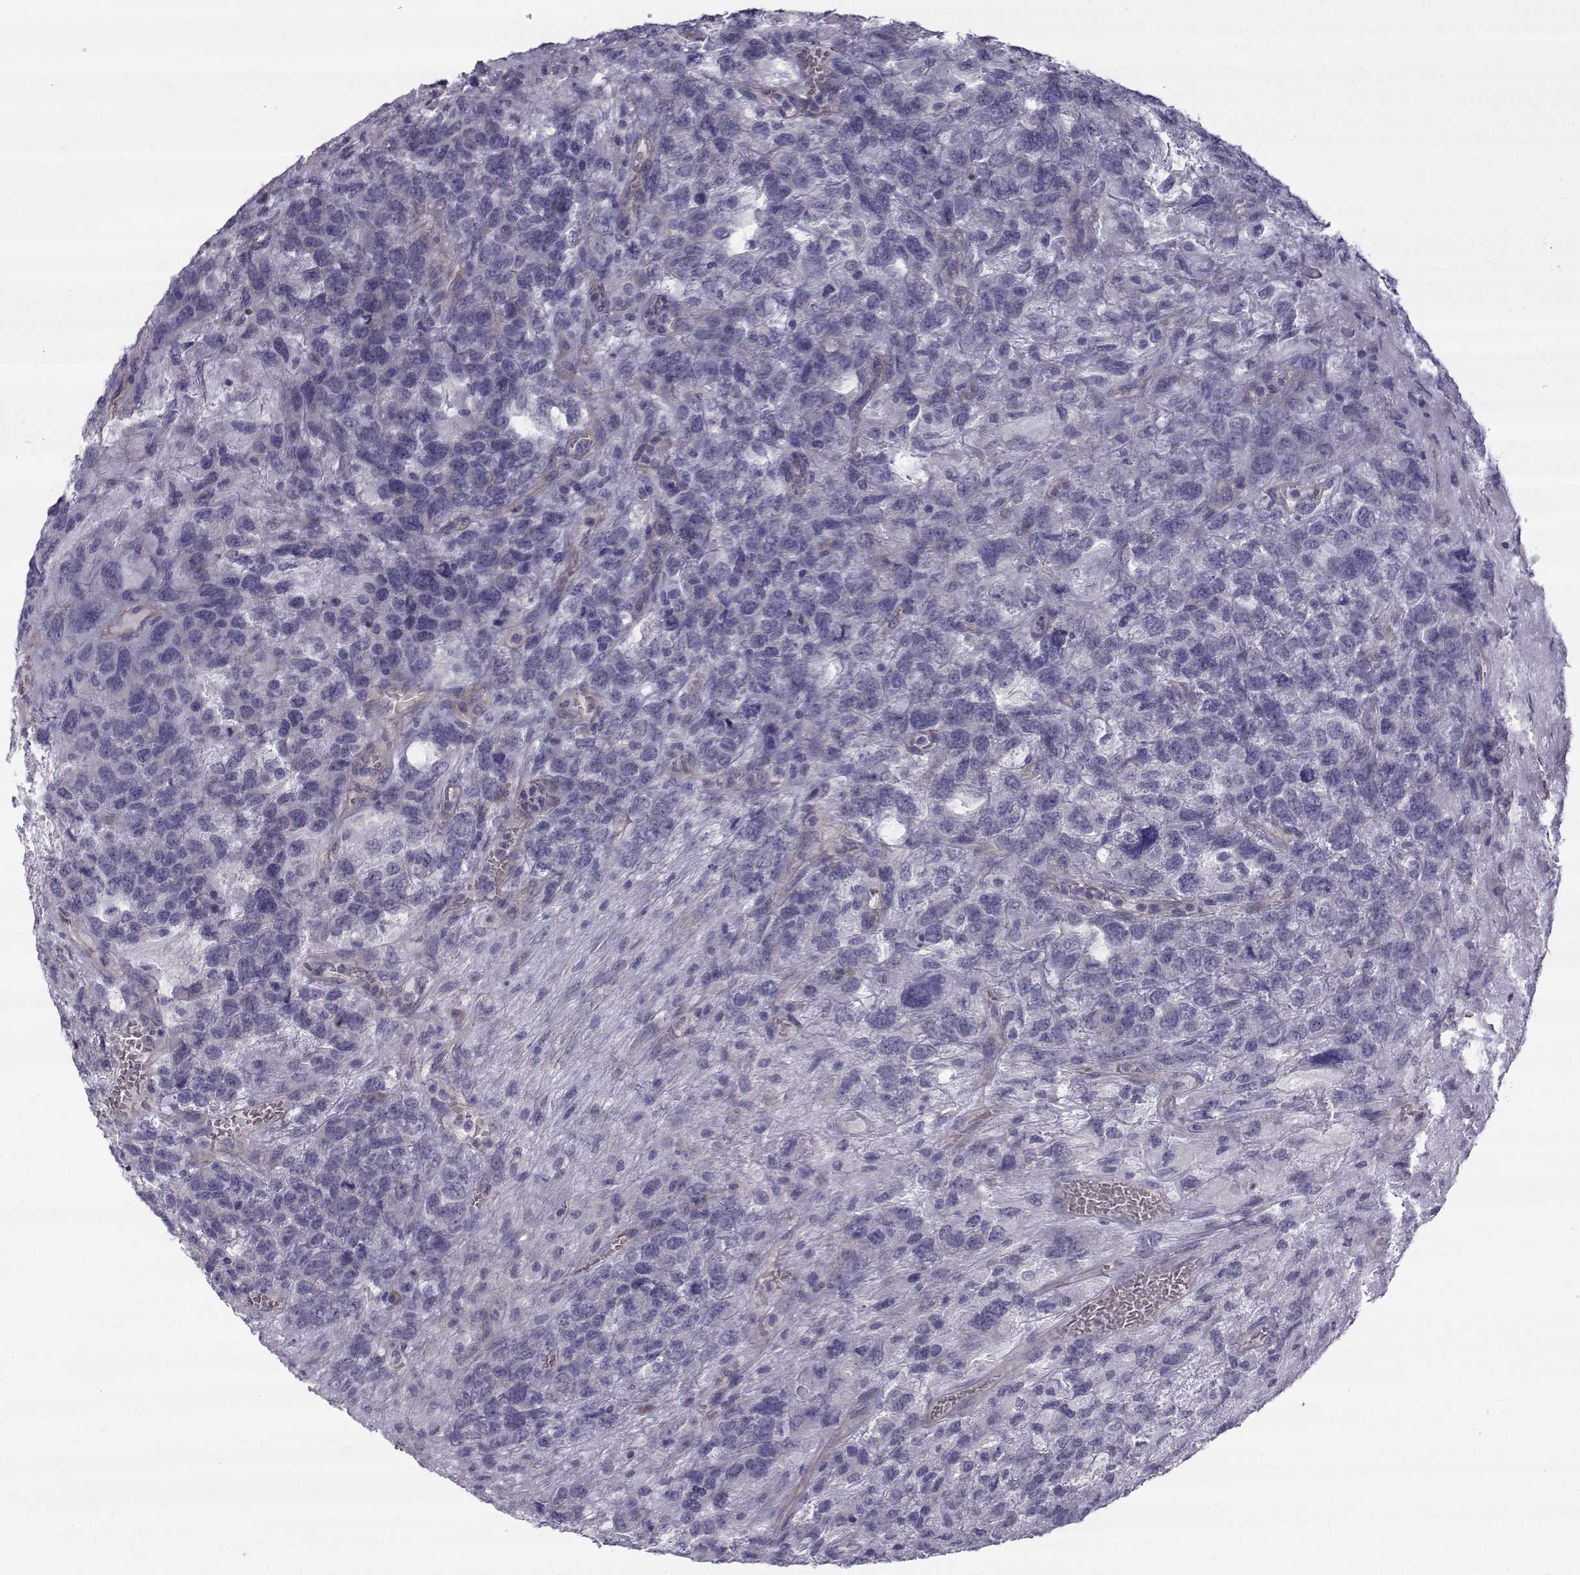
{"staining": {"intensity": "weak", "quantity": "<25%", "location": "cytoplasmic/membranous"}, "tissue": "testis cancer", "cell_type": "Tumor cells", "image_type": "cancer", "snomed": [{"axis": "morphology", "description": "Seminoma, NOS"}, {"axis": "topography", "description": "Testis"}], "caption": "Immunohistochemistry (IHC) of human testis cancer shows no positivity in tumor cells. (DAB (3,3'-diaminobenzidine) immunohistochemistry, high magnification).", "gene": "QPCT", "patient": {"sex": "male", "age": 52}}